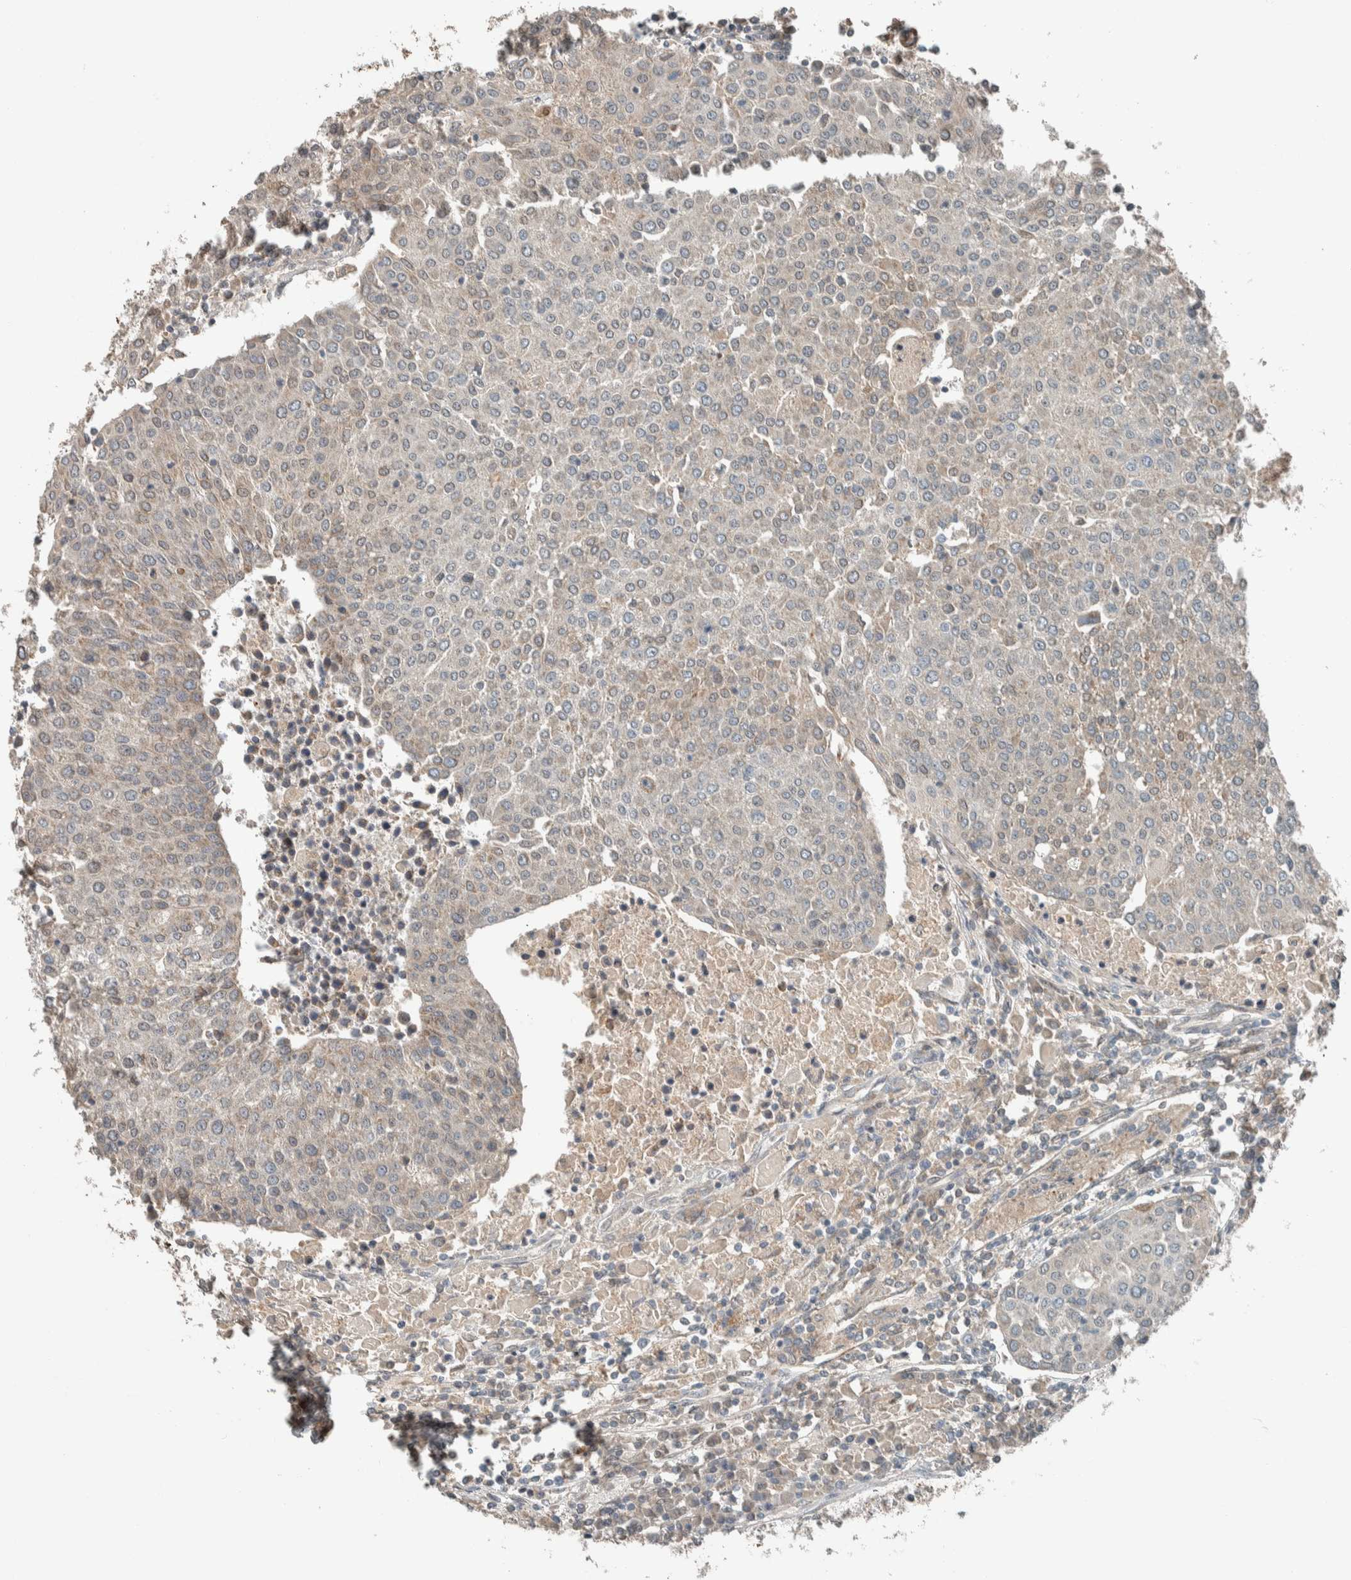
{"staining": {"intensity": "weak", "quantity": "25%-75%", "location": "cytoplasmic/membranous"}, "tissue": "urothelial cancer", "cell_type": "Tumor cells", "image_type": "cancer", "snomed": [{"axis": "morphology", "description": "Urothelial carcinoma, High grade"}, {"axis": "topography", "description": "Urinary bladder"}], "caption": "Immunohistochemistry (IHC) staining of urothelial carcinoma (high-grade), which demonstrates low levels of weak cytoplasmic/membranous staining in about 25%-75% of tumor cells indicating weak cytoplasmic/membranous protein expression. The staining was performed using DAB (3,3'-diaminobenzidine) (brown) for protein detection and nuclei were counterstained in hematoxylin (blue).", "gene": "NBR1", "patient": {"sex": "female", "age": 85}}